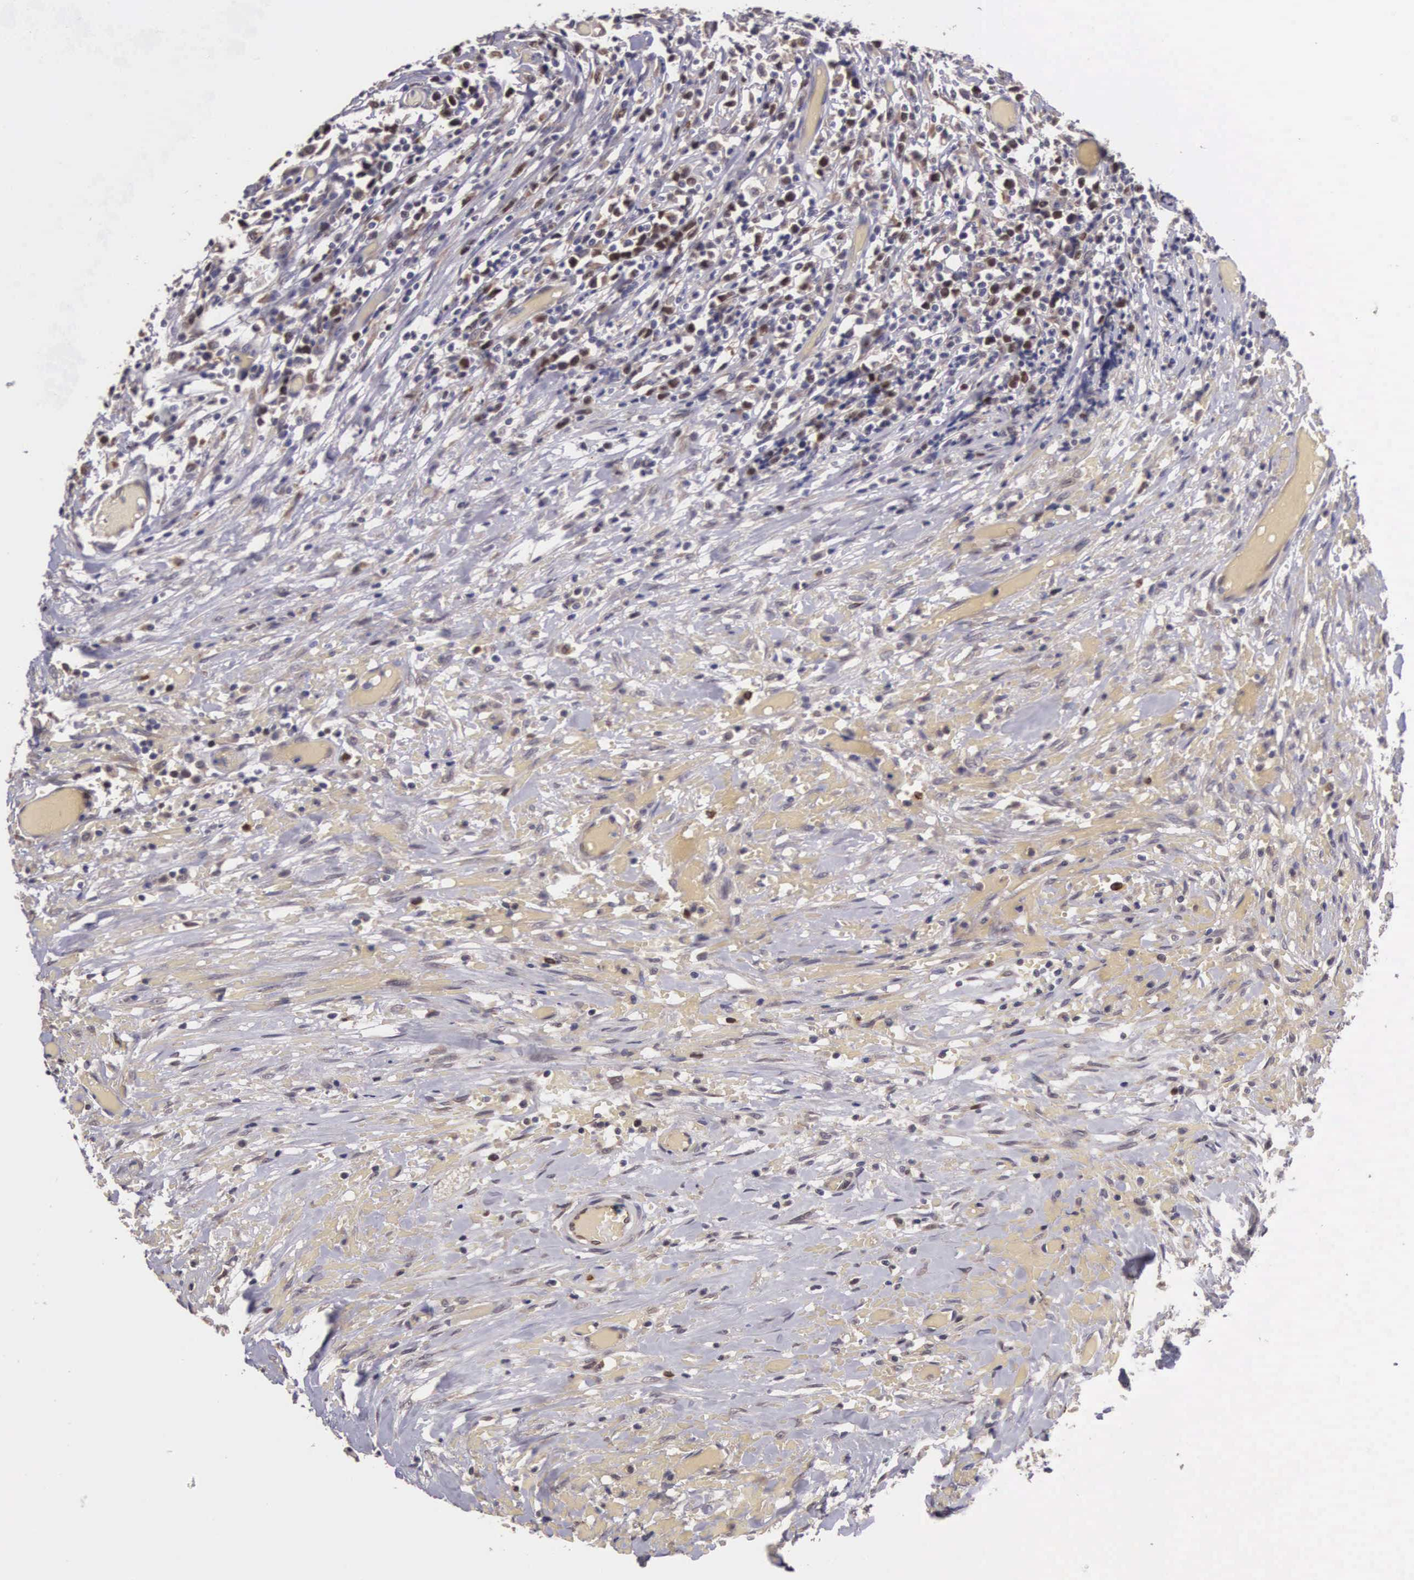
{"staining": {"intensity": "weak", "quantity": "25%-75%", "location": "cytoplasmic/membranous,nuclear"}, "tissue": "lymphoma", "cell_type": "Tumor cells", "image_type": "cancer", "snomed": [{"axis": "morphology", "description": "Malignant lymphoma, non-Hodgkin's type, High grade"}, {"axis": "topography", "description": "Colon"}], "caption": "Weak cytoplasmic/membranous and nuclear positivity is present in about 25%-75% of tumor cells in high-grade malignant lymphoma, non-Hodgkin's type. Nuclei are stained in blue.", "gene": "CDC45", "patient": {"sex": "male", "age": 82}}